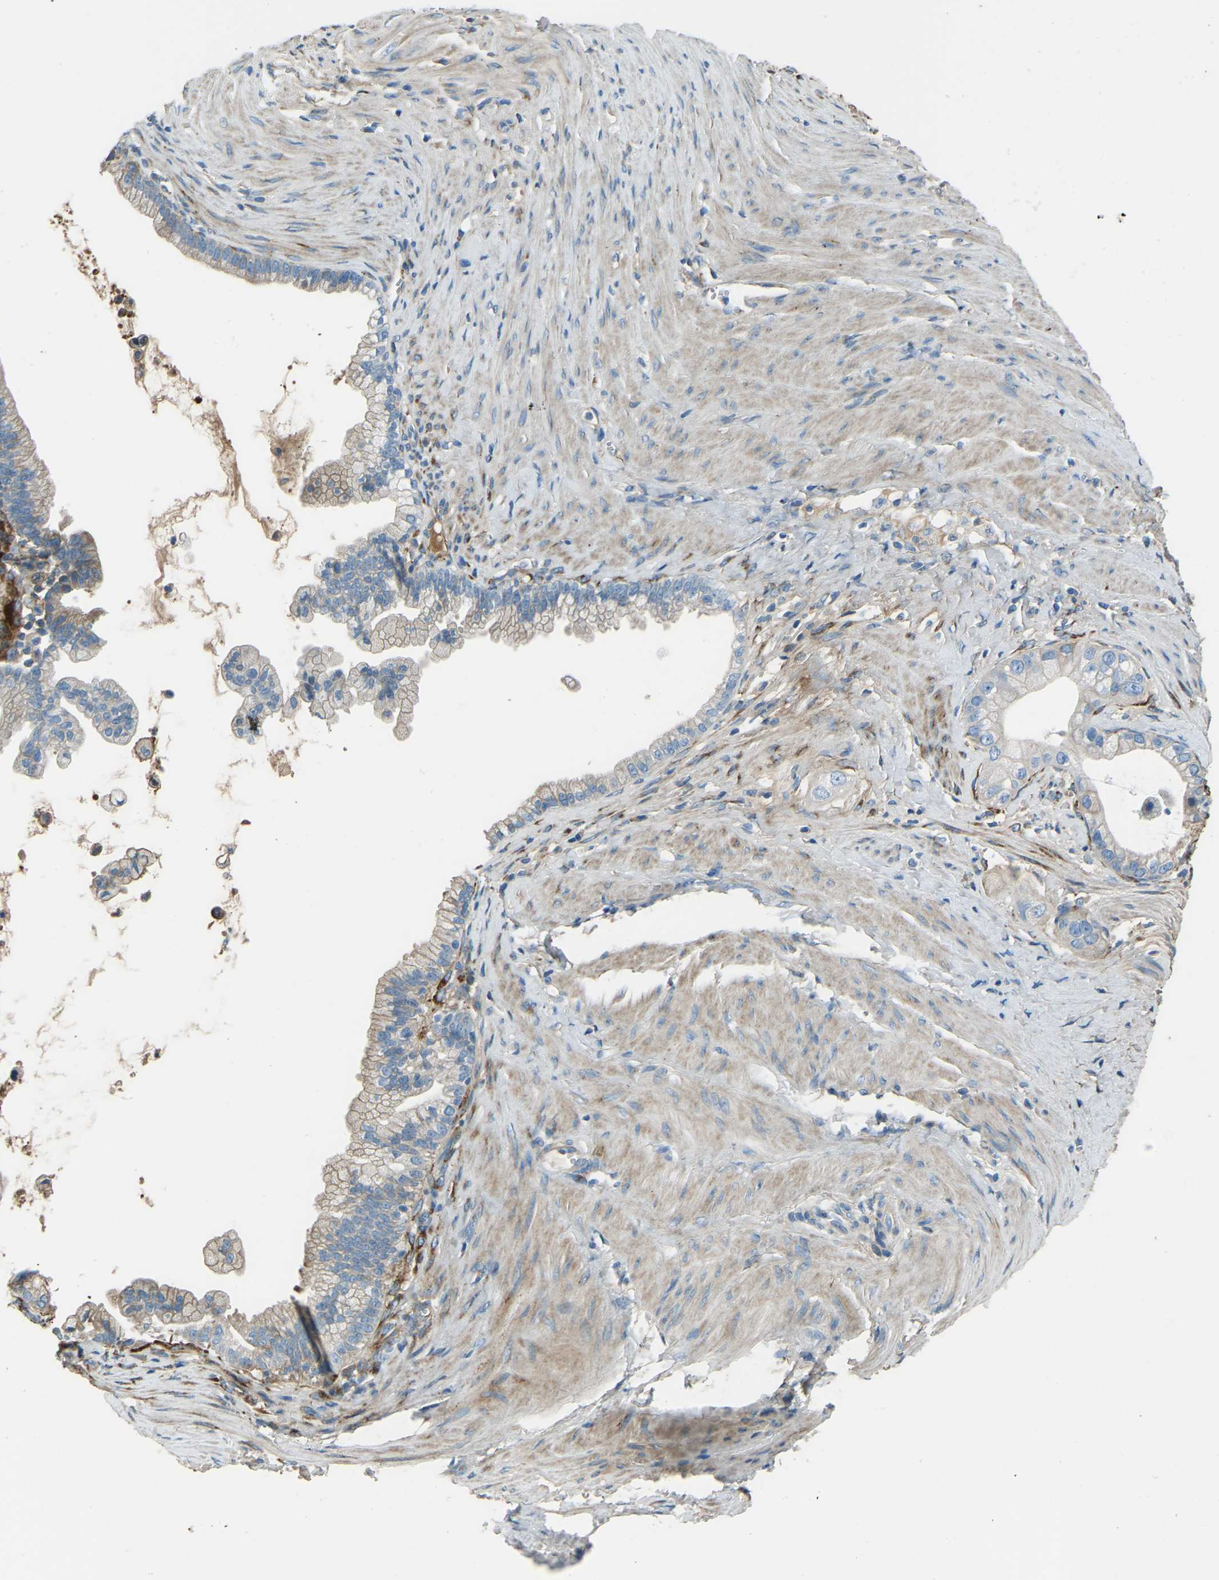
{"staining": {"intensity": "weak", "quantity": "<25%", "location": "cytoplasmic/membranous"}, "tissue": "pancreatic cancer", "cell_type": "Tumor cells", "image_type": "cancer", "snomed": [{"axis": "morphology", "description": "Adenocarcinoma, NOS"}, {"axis": "topography", "description": "Pancreas"}], "caption": "Pancreatic adenocarcinoma stained for a protein using immunohistochemistry (IHC) shows no positivity tumor cells.", "gene": "COL3A1", "patient": {"sex": "male", "age": 69}}